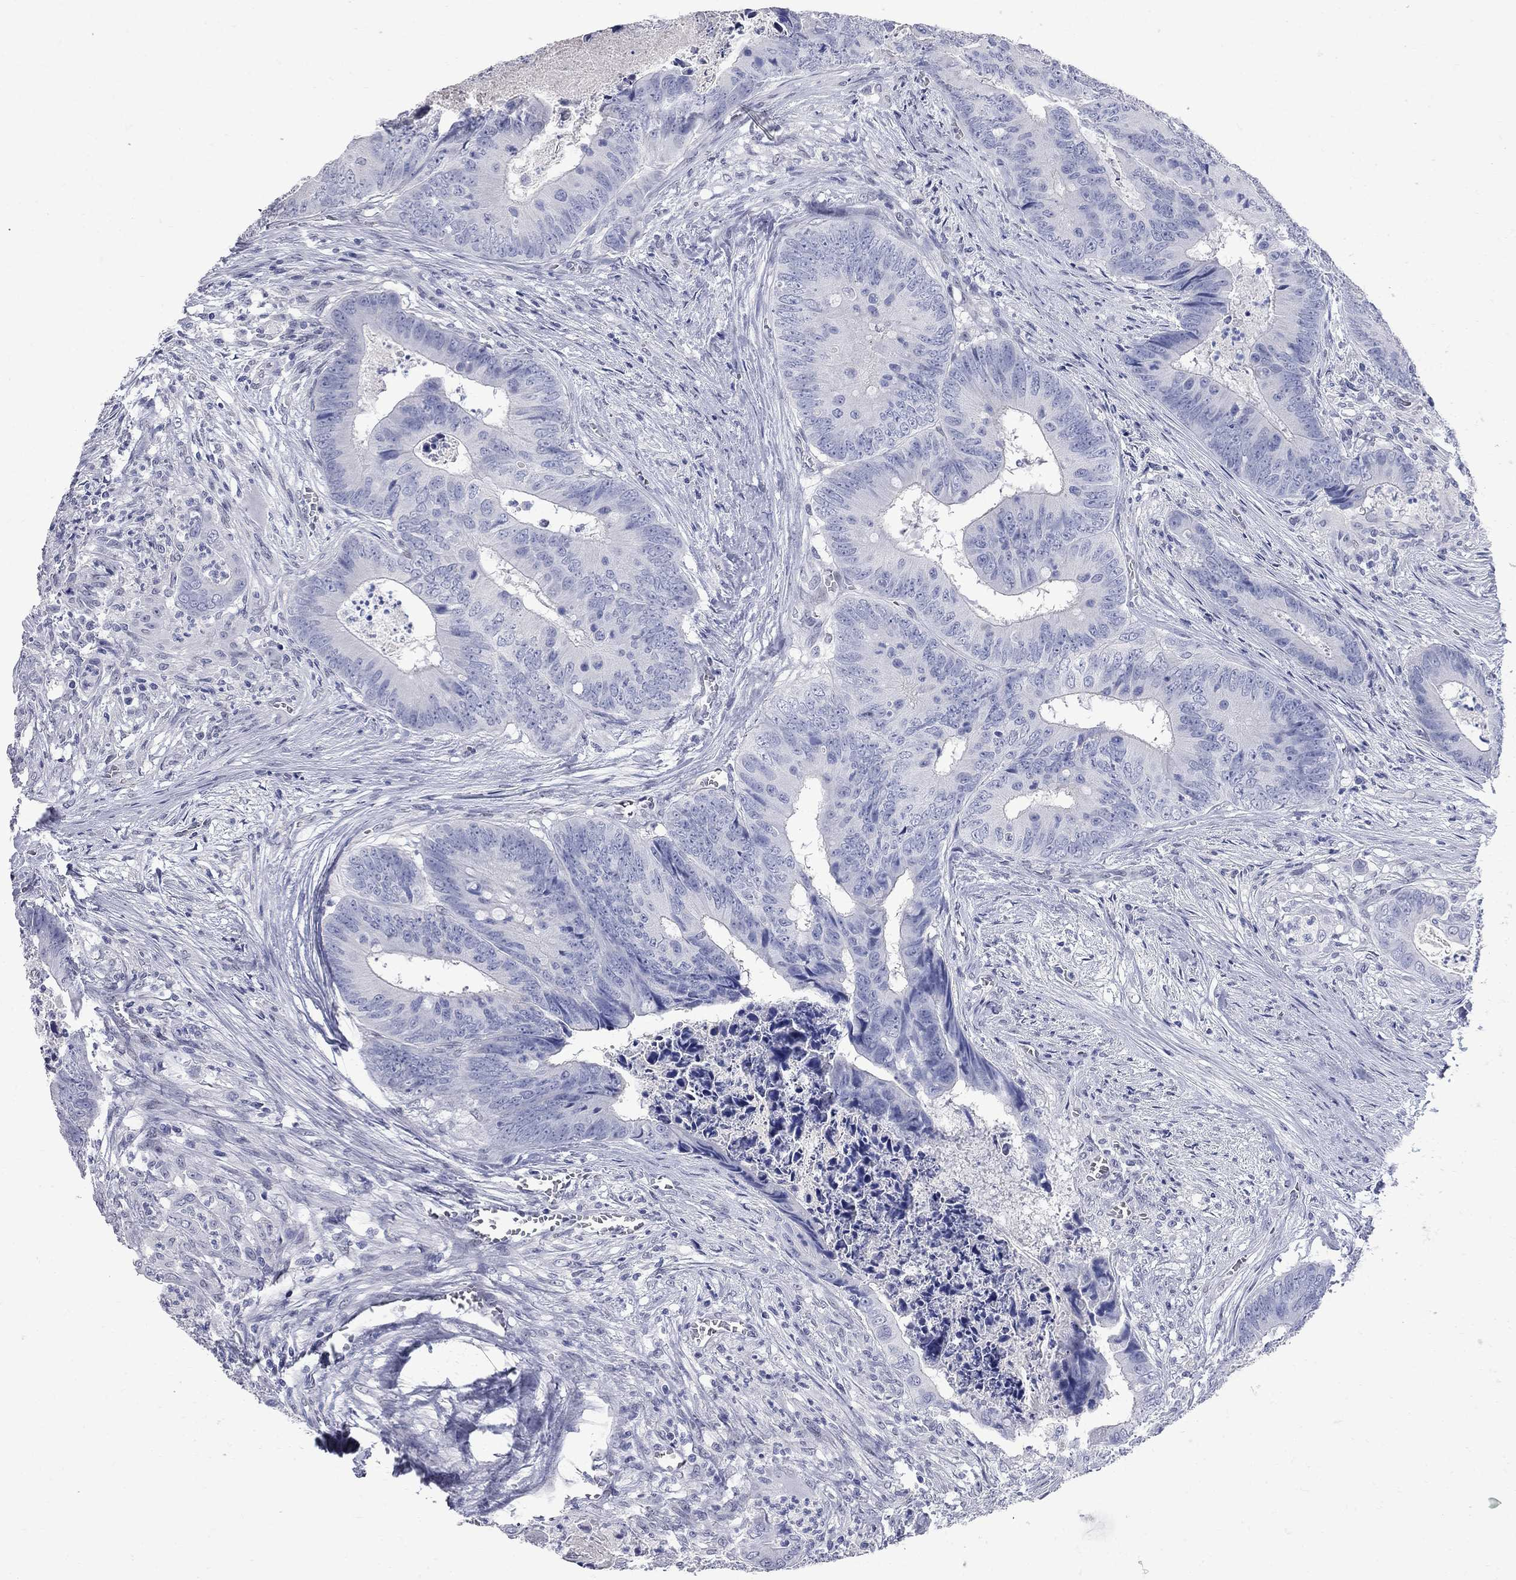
{"staining": {"intensity": "negative", "quantity": "none", "location": "none"}, "tissue": "colorectal cancer", "cell_type": "Tumor cells", "image_type": "cancer", "snomed": [{"axis": "morphology", "description": "Adenocarcinoma, NOS"}, {"axis": "topography", "description": "Colon"}], "caption": "DAB immunohistochemical staining of human colorectal cancer (adenocarcinoma) demonstrates no significant positivity in tumor cells.", "gene": "BPIFB1", "patient": {"sex": "male", "age": 84}}